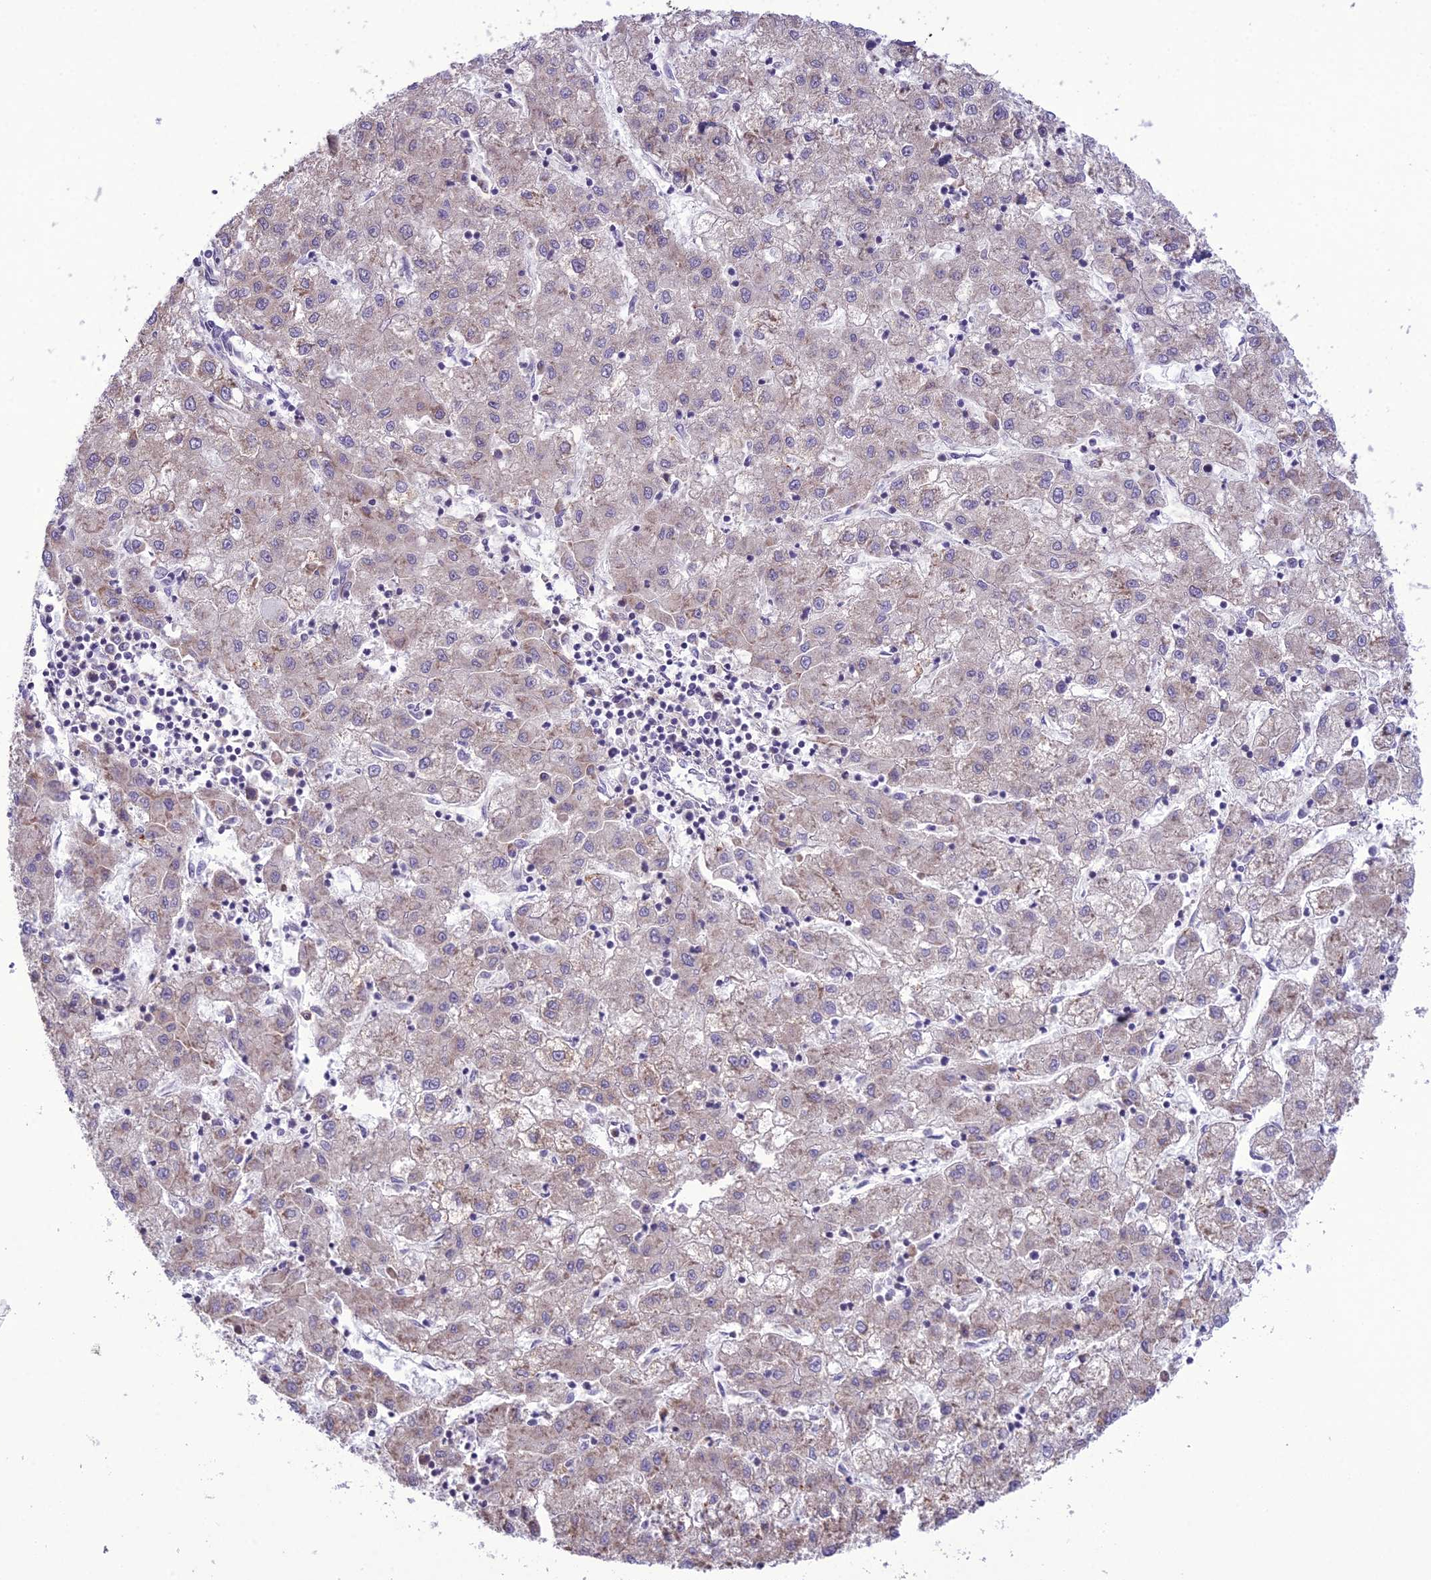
{"staining": {"intensity": "weak", "quantity": "<25%", "location": "cytoplasmic/membranous"}, "tissue": "liver cancer", "cell_type": "Tumor cells", "image_type": "cancer", "snomed": [{"axis": "morphology", "description": "Carcinoma, Hepatocellular, NOS"}, {"axis": "topography", "description": "Liver"}], "caption": "There is no significant staining in tumor cells of liver cancer (hepatocellular carcinoma).", "gene": "RPS26", "patient": {"sex": "male", "age": 72}}